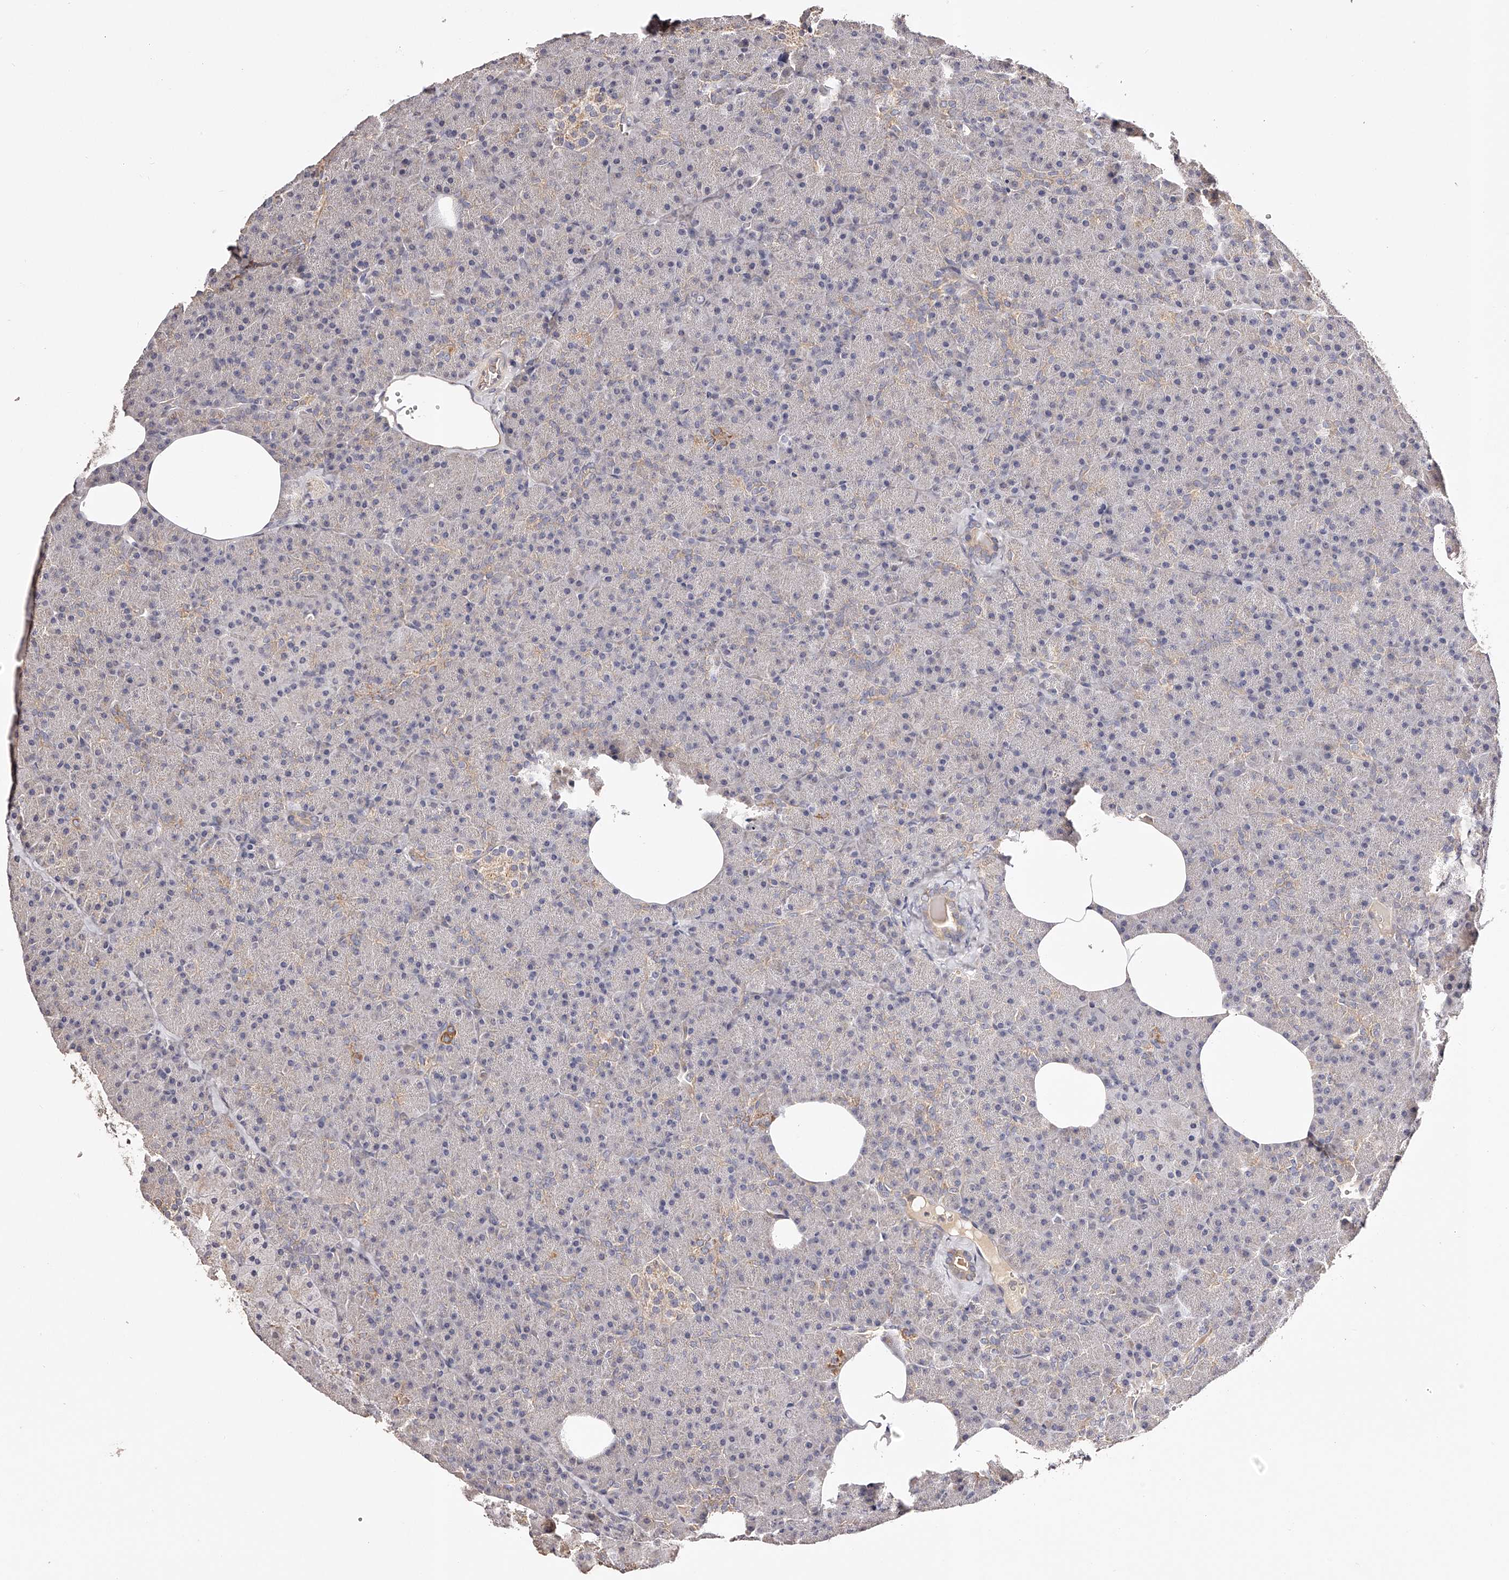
{"staining": {"intensity": "moderate", "quantity": "<25%", "location": "cytoplasmic/membranous"}, "tissue": "pancreas", "cell_type": "Exocrine glandular cells", "image_type": "normal", "snomed": [{"axis": "morphology", "description": "Normal tissue, NOS"}, {"axis": "morphology", "description": "Carcinoid, malignant, NOS"}, {"axis": "topography", "description": "Pancreas"}], "caption": "Brown immunohistochemical staining in normal human pancreas displays moderate cytoplasmic/membranous positivity in approximately <25% of exocrine glandular cells. (Brightfield microscopy of DAB IHC at high magnification).", "gene": "USP21", "patient": {"sex": "female", "age": 35}}